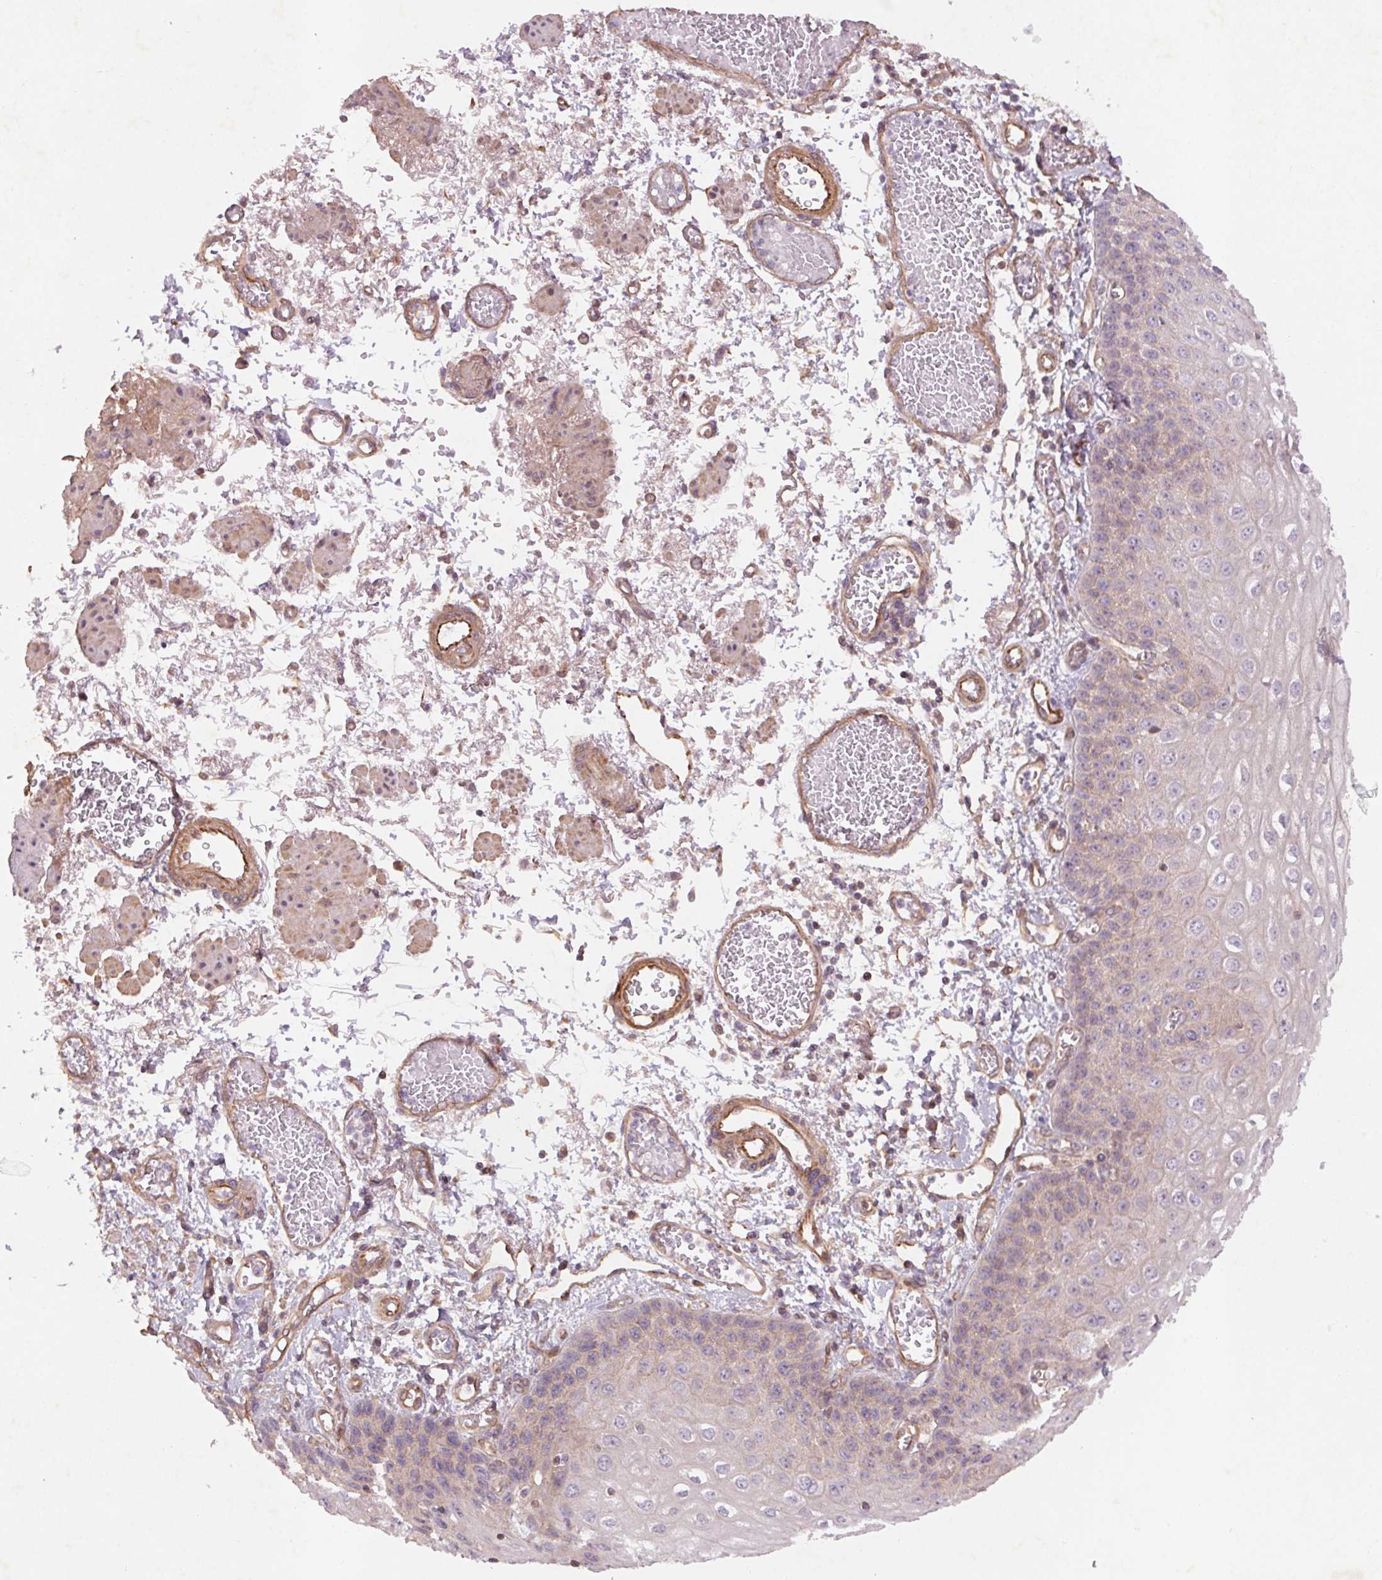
{"staining": {"intensity": "negative", "quantity": "none", "location": "none"}, "tissue": "esophagus", "cell_type": "Squamous epithelial cells", "image_type": "normal", "snomed": [{"axis": "morphology", "description": "Normal tissue, NOS"}, {"axis": "morphology", "description": "Adenocarcinoma, NOS"}, {"axis": "topography", "description": "Esophagus"}], "caption": "Immunohistochemistry (IHC) histopathology image of benign esophagus stained for a protein (brown), which displays no positivity in squamous epithelial cells. (DAB immunohistochemistry, high magnification).", "gene": "CCSER1", "patient": {"sex": "male", "age": 81}}